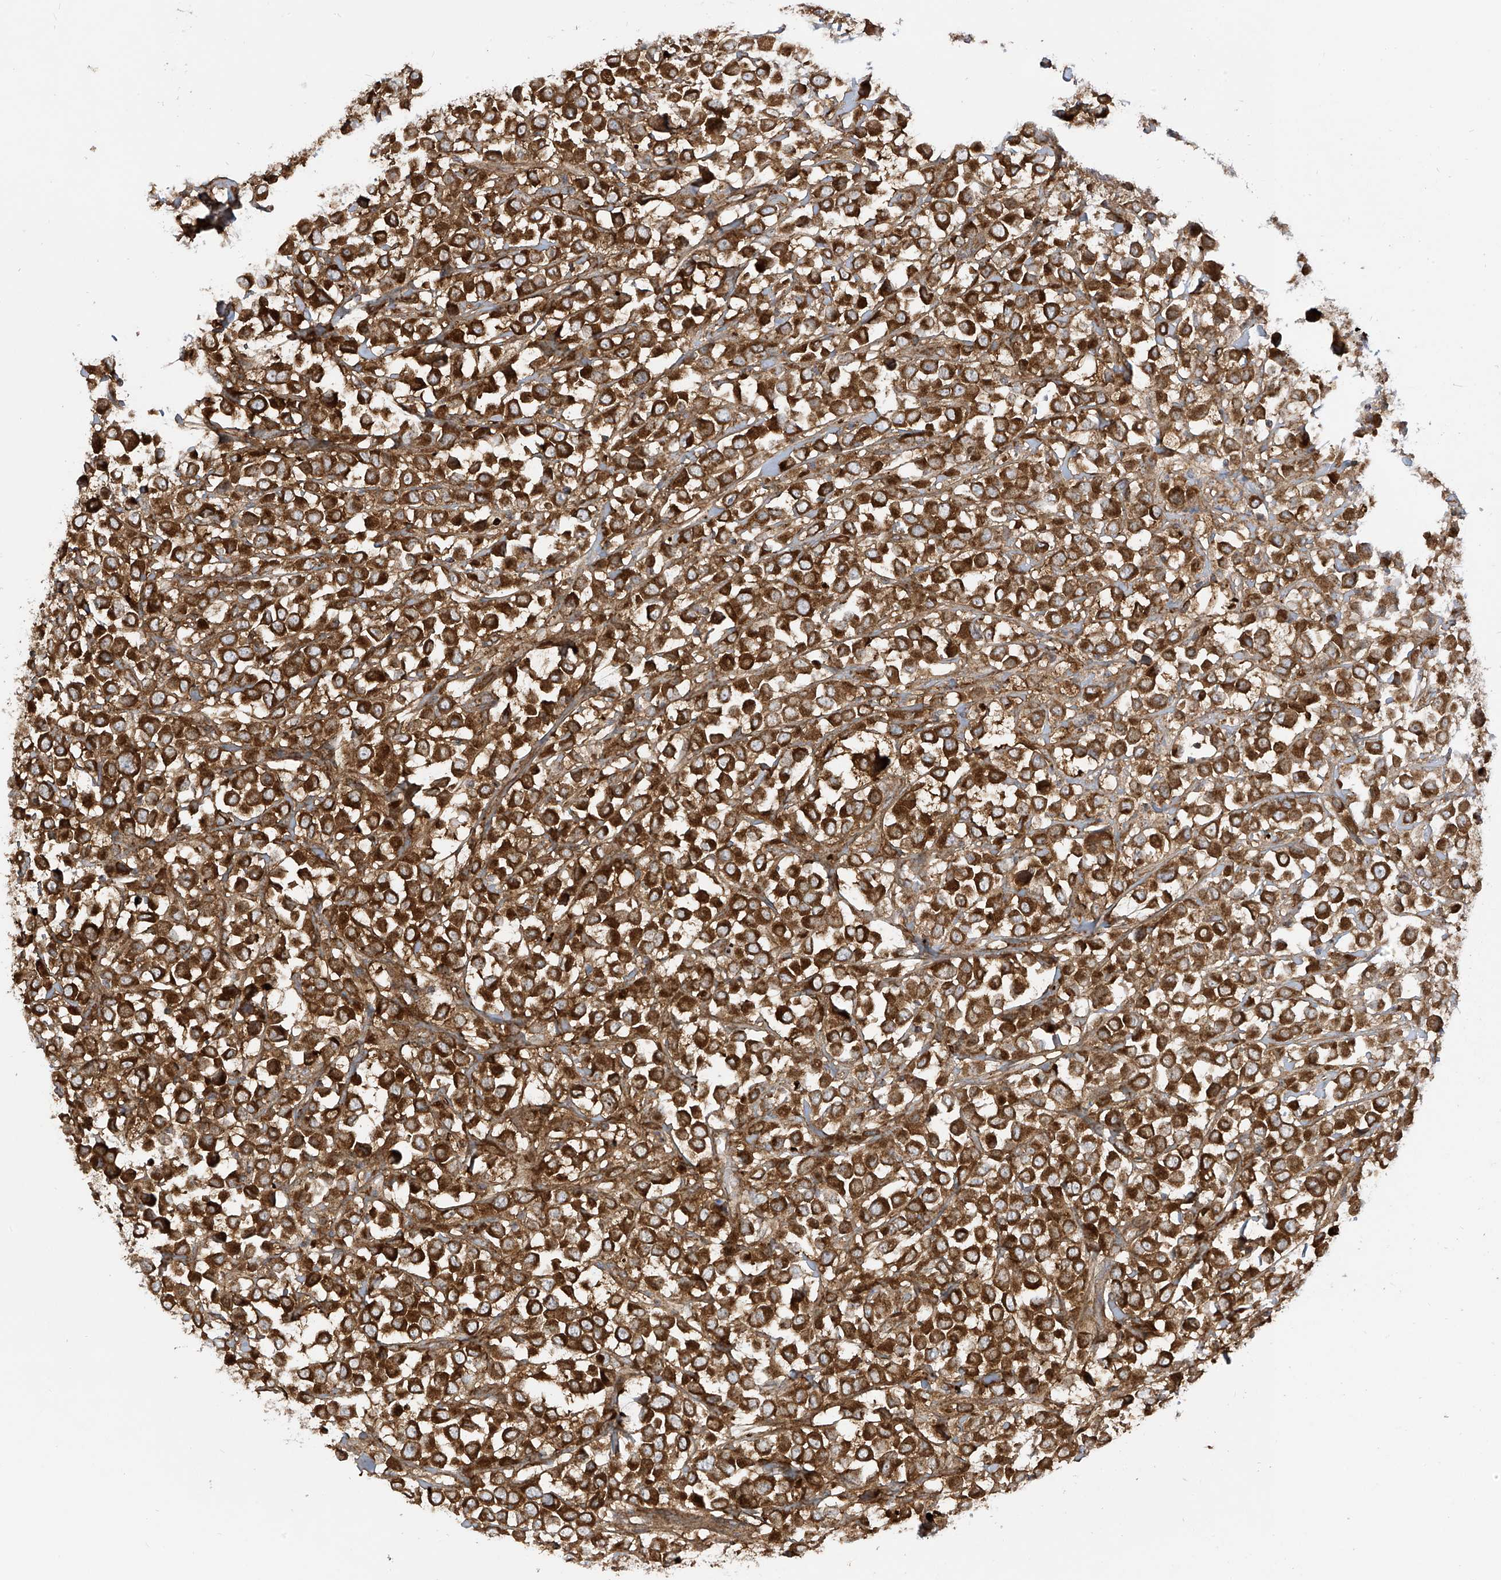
{"staining": {"intensity": "strong", "quantity": ">75%", "location": "cytoplasmic/membranous"}, "tissue": "breast cancer", "cell_type": "Tumor cells", "image_type": "cancer", "snomed": [{"axis": "morphology", "description": "Duct carcinoma"}, {"axis": "topography", "description": "Breast"}], "caption": "A micrograph of breast infiltrating ductal carcinoma stained for a protein exhibits strong cytoplasmic/membranous brown staining in tumor cells. The protein is stained brown, and the nuclei are stained in blue (DAB (3,3'-diaminobenzidine) IHC with brightfield microscopy, high magnification).", "gene": "REPS1", "patient": {"sex": "female", "age": 61}}